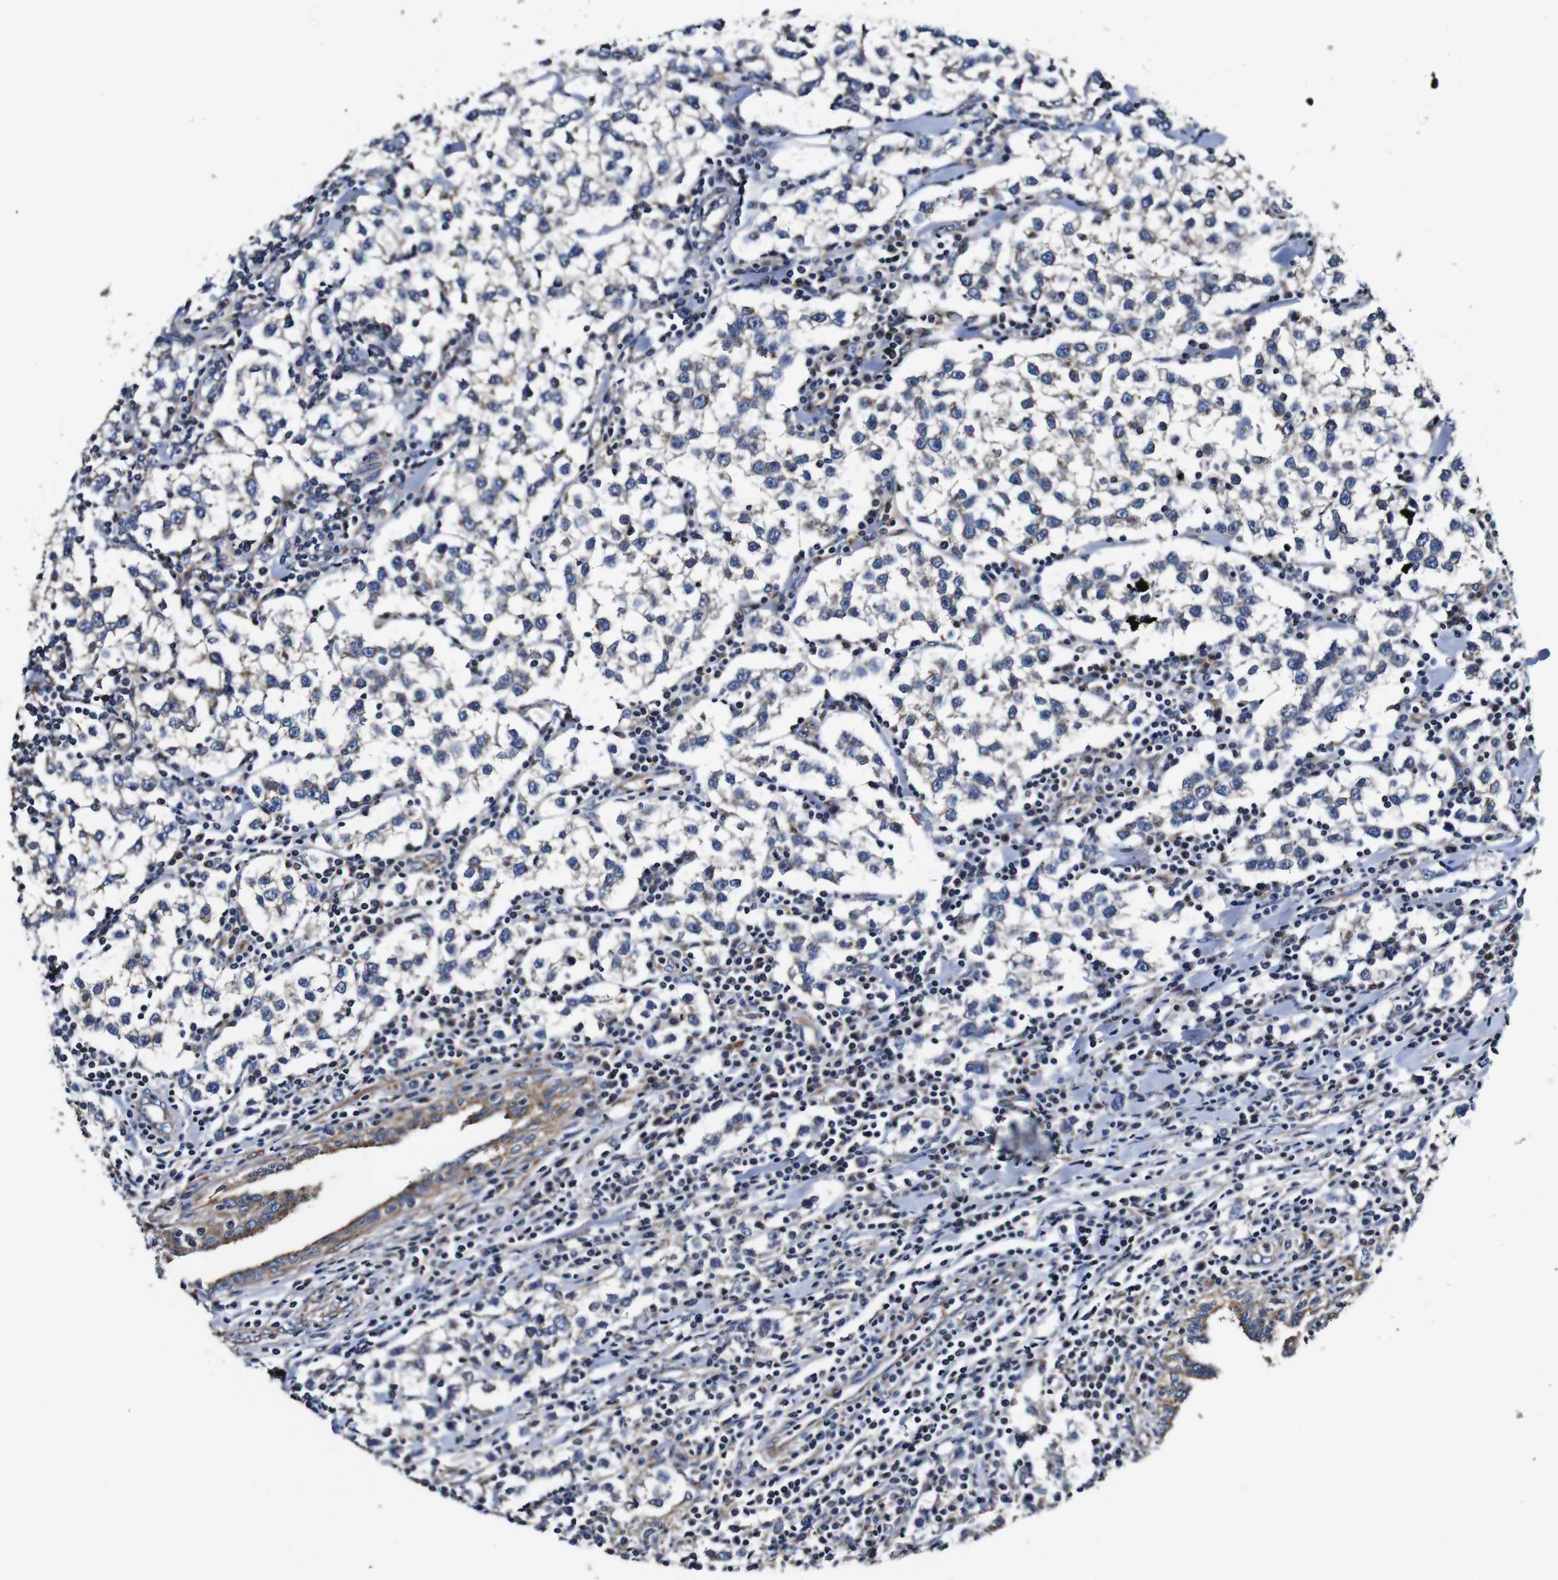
{"staining": {"intensity": "weak", "quantity": "<25%", "location": "cytoplasmic/membranous"}, "tissue": "testis cancer", "cell_type": "Tumor cells", "image_type": "cancer", "snomed": [{"axis": "morphology", "description": "Seminoma, NOS"}, {"axis": "morphology", "description": "Carcinoma, Embryonal, NOS"}, {"axis": "topography", "description": "Testis"}], "caption": "There is no significant expression in tumor cells of testis cancer. (DAB IHC with hematoxylin counter stain).", "gene": "PDCD6IP", "patient": {"sex": "male", "age": 36}}